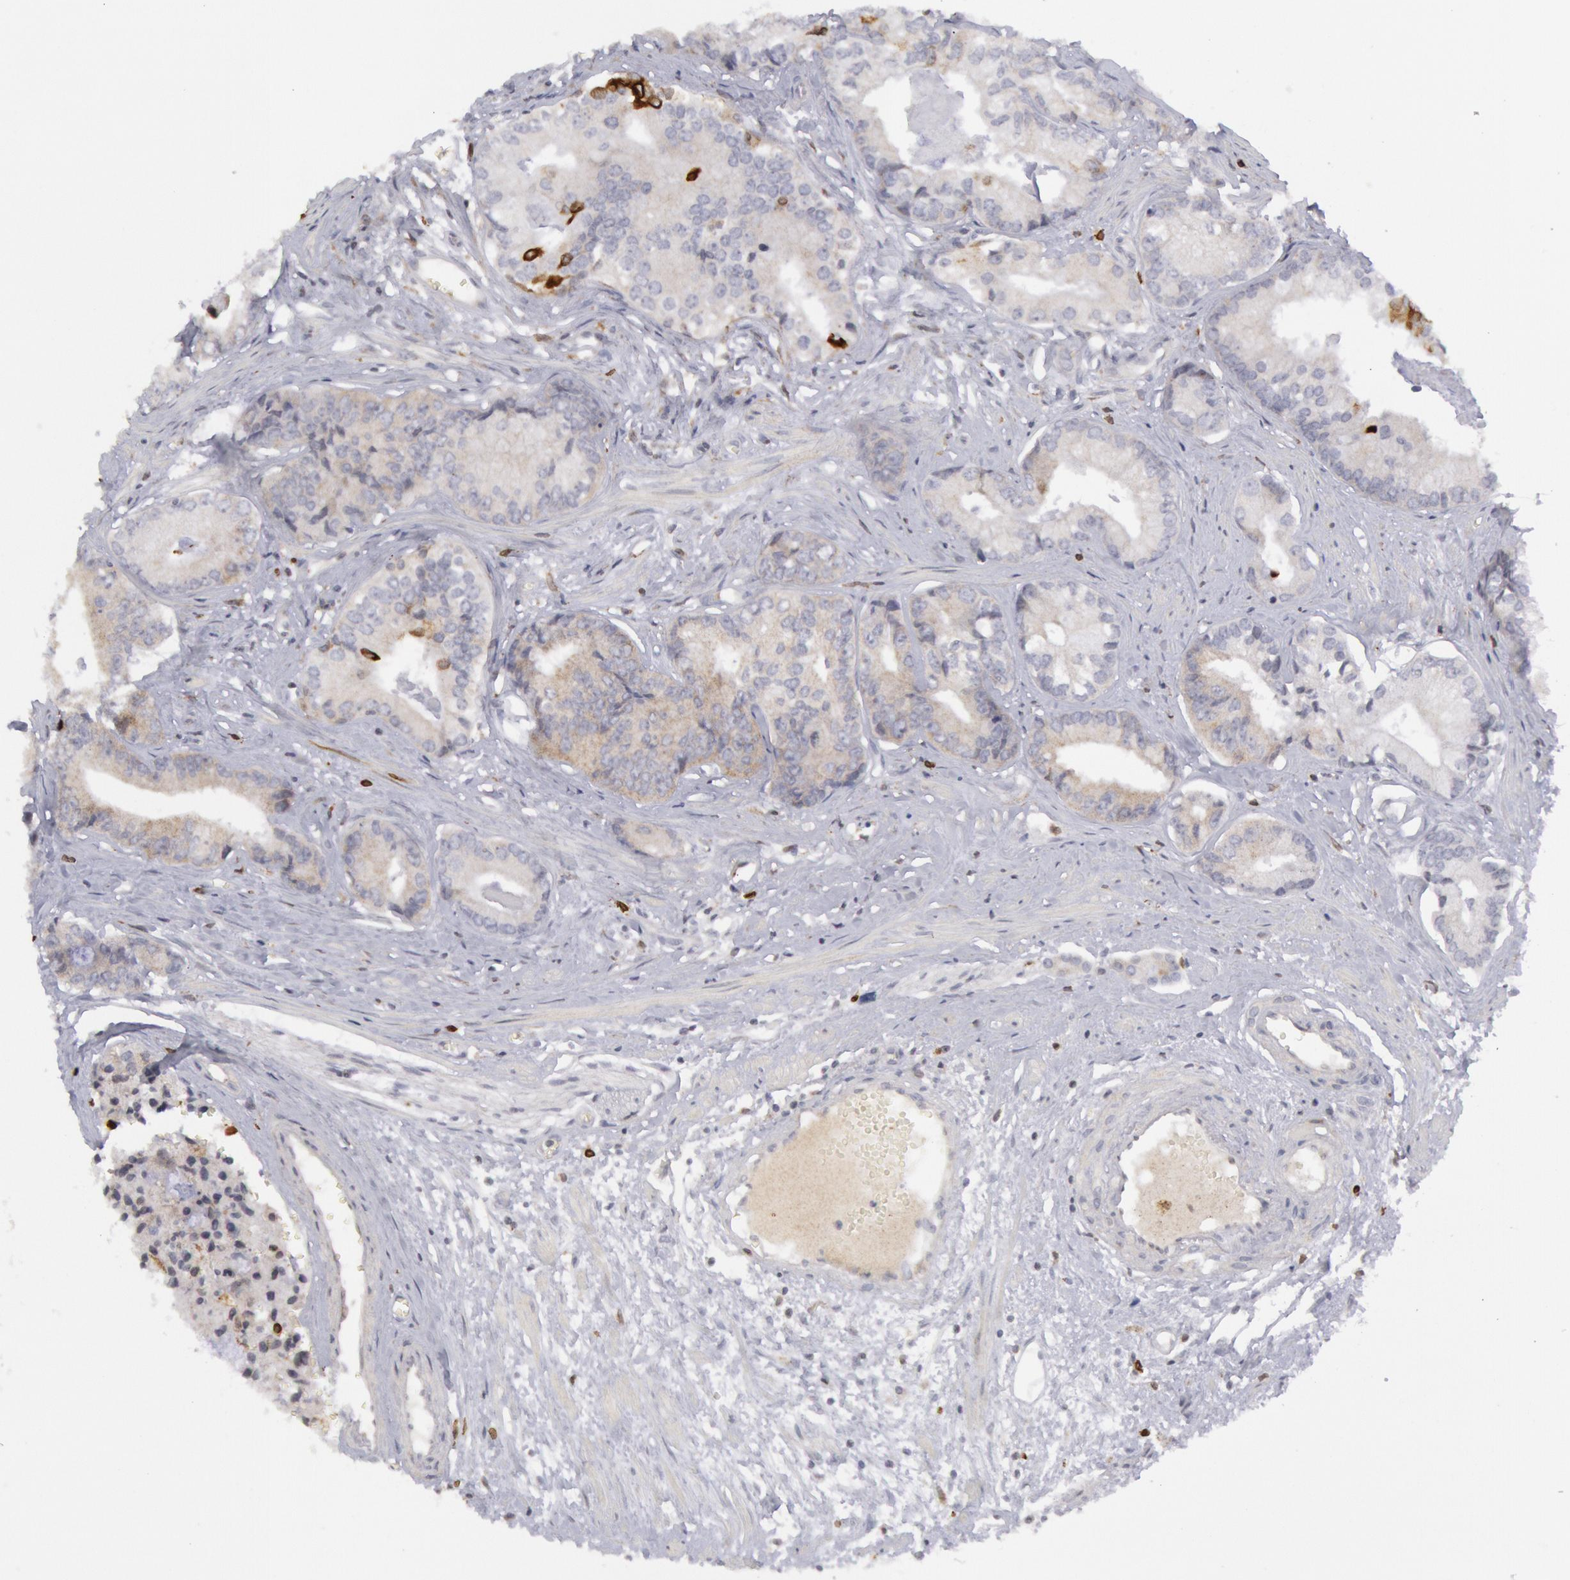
{"staining": {"intensity": "negative", "quantity": "none", "location": "none"}, "tissue": "prostate cancer", "cell_type": "Tumor cells", "image_type": "cancer", "snomed": [{"axis": "morphology", "description": "Adenocarcinoma, High grade"}, {"axis": "topography", "description": "Prostate"}], "caption": "An immunohistochemistry (IHC) photomicrograph of prostate cancer is shown. There is no staining in tumor cells of prostate cancer.", "gene": "PTGS2", "patient": {"sex": "male", "age": 56}}